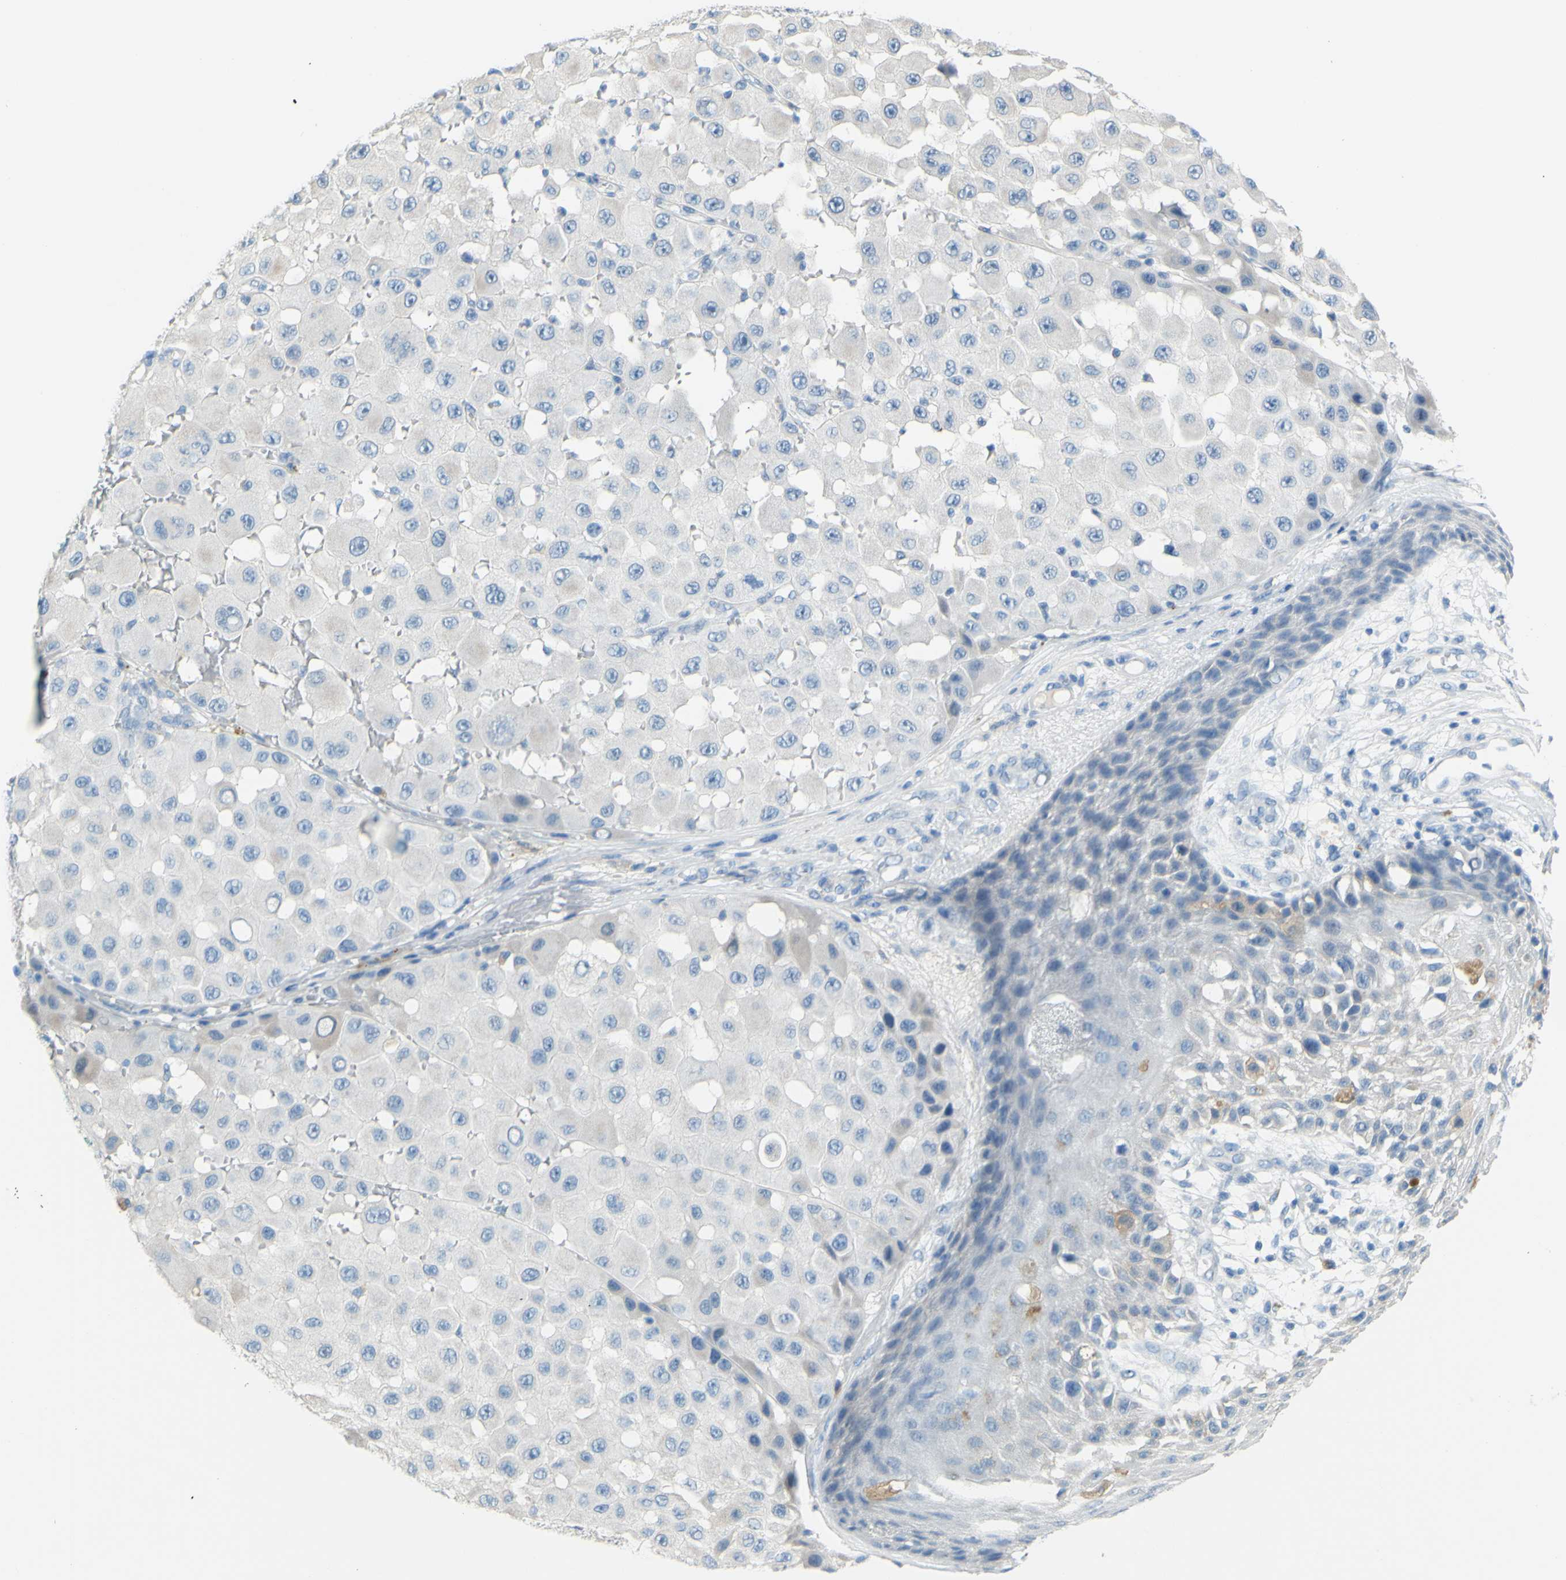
{"staining": {"intensity": "weak", "quantity": "<25%", "location": "cytoplasmic/membranous"}, "tissue": "melanoma", "cell_type": "Tumor cells", "image_type": "cancer", "snomed": [{"axis": "morphology", "description": "Malignant melanoma, NOS"}, {"axis": "topography", "description": "Skin"}], "caption": "Photomicrograph shows no protein staining in tumor cells of melanoma tissue.", "gene": "SLC1A2", "patient": {"sex": "female", "age": 81}}